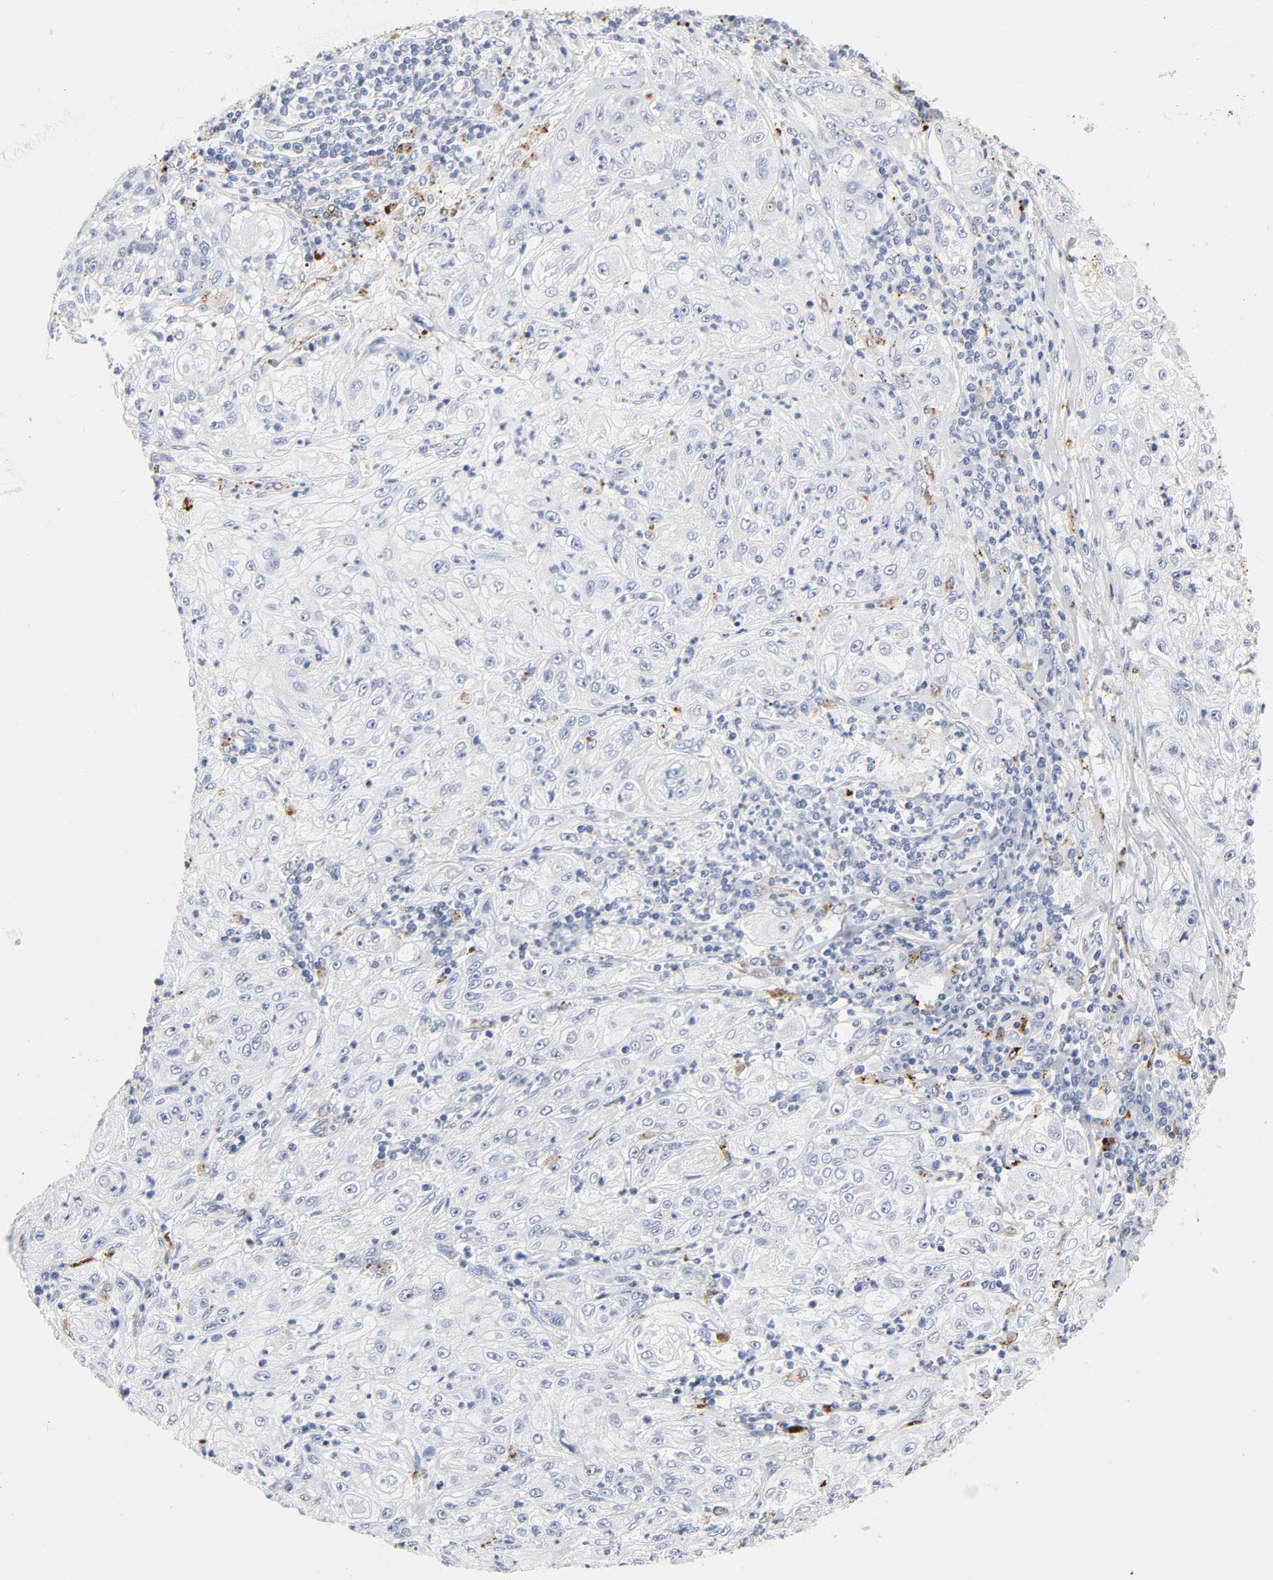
{"staining": {"intensity": "negative", "quantity": "none", "location": "none"}, "tissue": "lung cancer", "cell_type": "Tumor cells", "image_type": "cancer", "snomed": [{"axis": "morphology", "description": "Inflammation, NOS"}, {"axis": "morphology", "description": "Squamous cell carcinoma, NOS"}, {"axis": "topography", "description": "Lymph node"}, {"axis": "topography", "description": "Soft tissue"}, {"axis": "topography", "description": "Lung"}], "caption": "Protein analysis of lung cancer (squamous cell carcinoma) displays no significant staining in tumor cells.", "gene": "PLP1", "patient": {"sex": "male", "age": 66}}